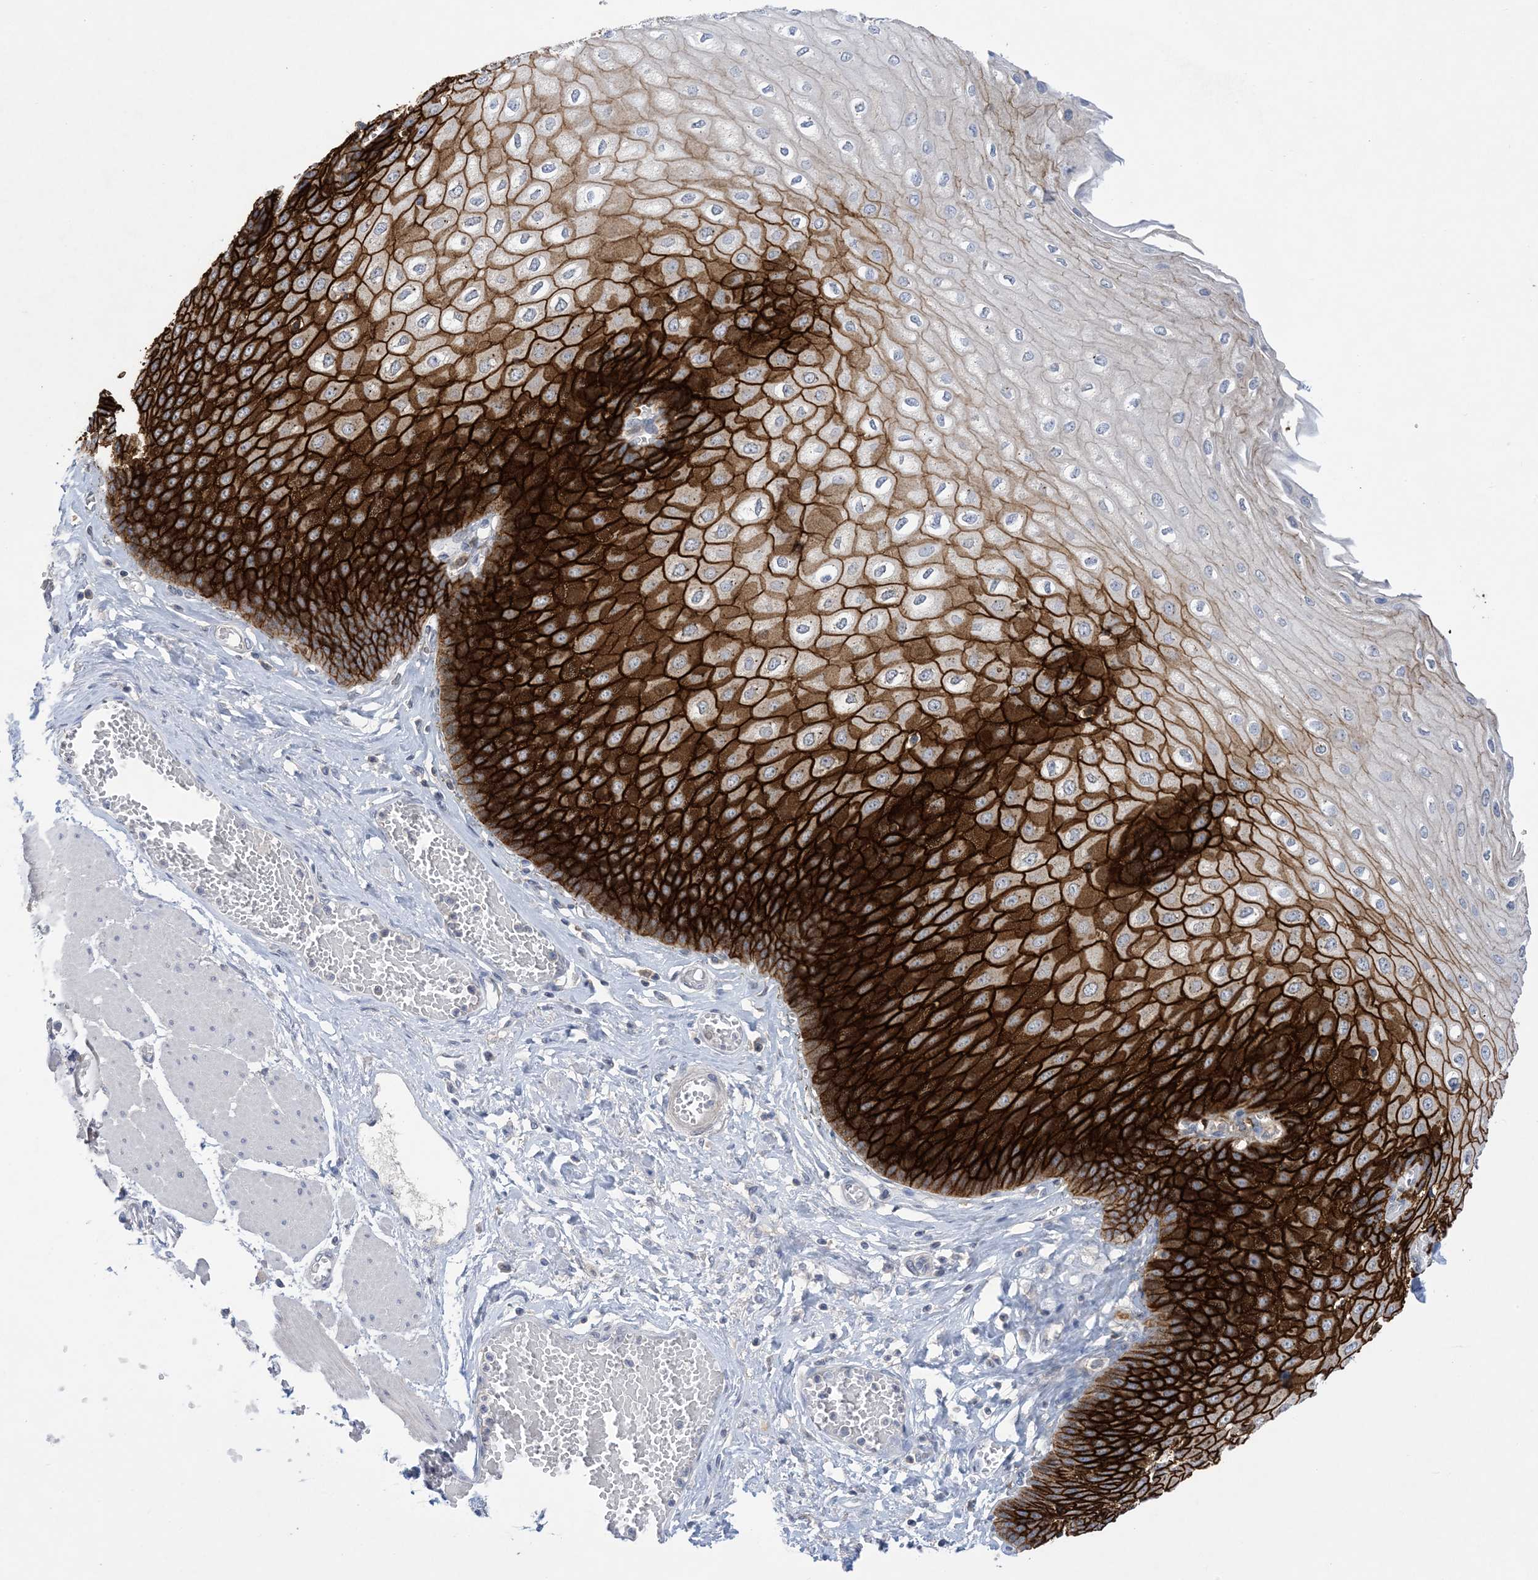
{"staining": {"intensity": "strong", "quantity": "25%-75%", "location": "cytoplasmic/membranous"}, "tissue": "esophagus", "cell_type": "Squamous epithelial cells", "image_type": "normal", "snomed": [{"axis": "morphology", "description": "Normal tissue, NOS"}, {"axis": "topography", "description": "Esophagus"}], "caption": "Immunohistochemistry (IHC) (DAB (3,3'-diaminobenzidine)) staining of normal human esophagus shows strong cytoplasmic/membranous protein expression in approximately 25%-75% of squamous epithelial cells.", "gene": "DSC3", "patient": {"sex": "male", "age": 60}}